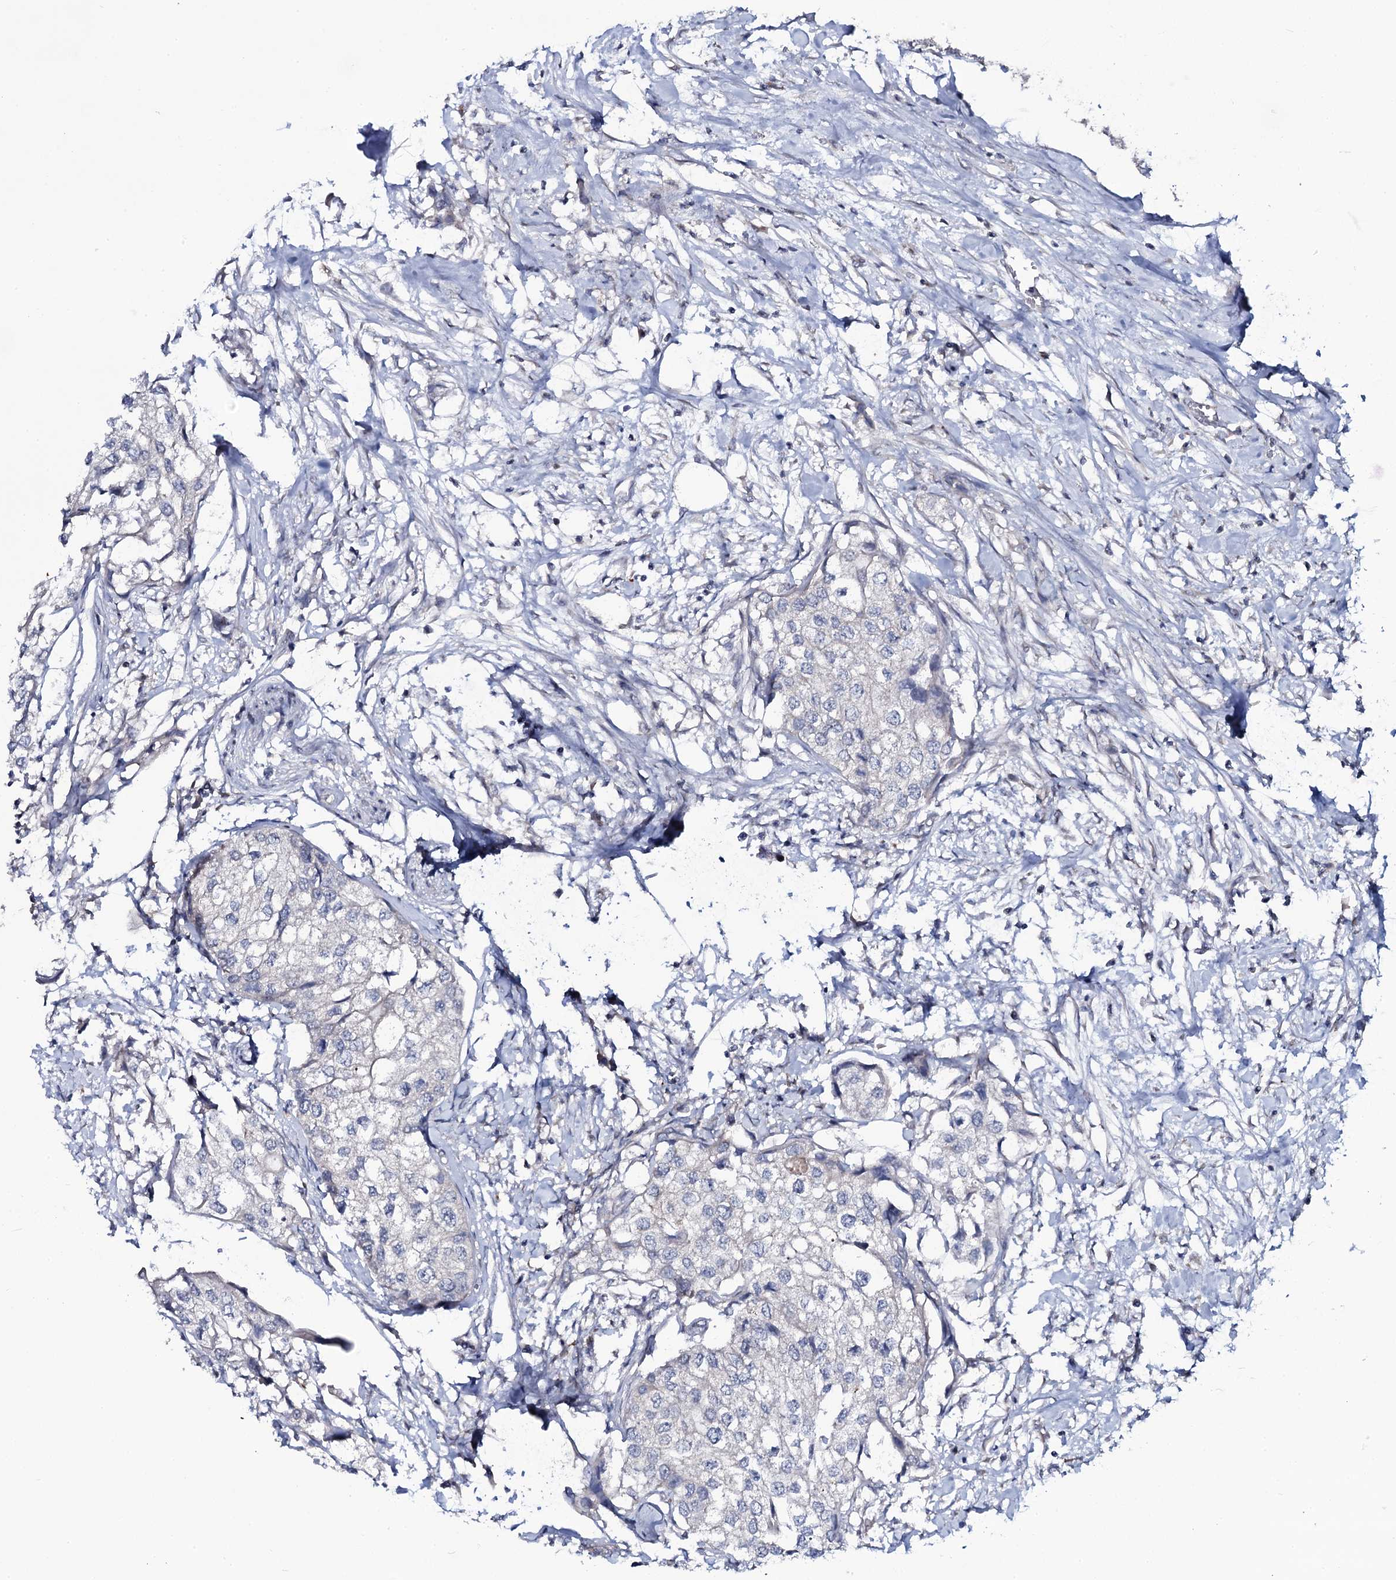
{"staining": {"intensity": "negative", "quantity": "none", "location": "none"}, "tissue": "urothelial cancer", "cell_type": "Tumor cells", "image_type": "cancer", "snomed": [{"axis": "morphology", "description": "Urothelial carcinoma, High grade"}, {"axis": "topography", "description": "Urinary bladder"}], "caption": "Urothelial cancer stained for a protein using immunohistochemistry (IHC) reveals no positivity tumor cells.", "gene": "SNAP23", "patient": {"sex": "male", "age": 64}}